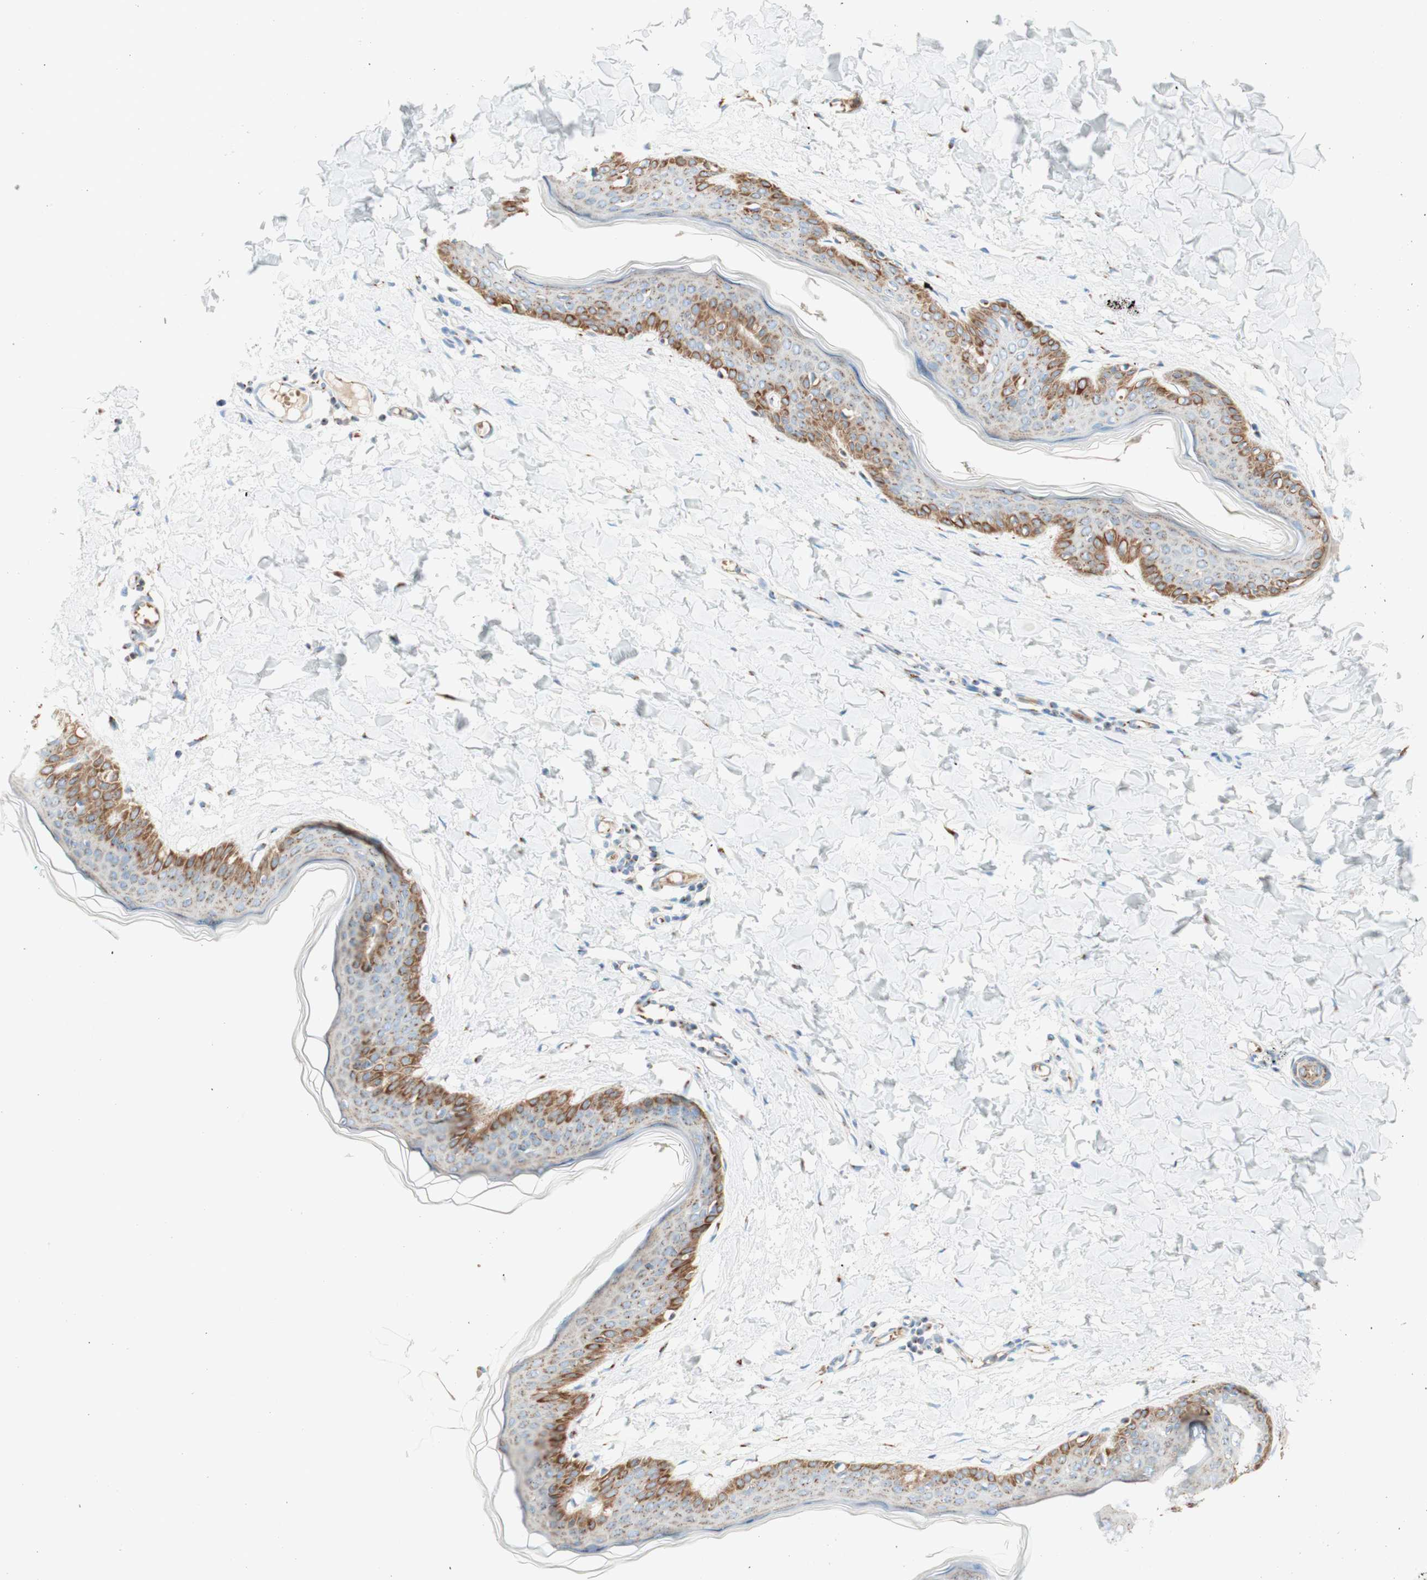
{"staining": {"intensity": "moderate", "quantity": ">75%", "location": "cytoplasmic/membranous"}, "tissue": "skin", "cell_type": "Fibroblasts", "image_type": "normal", "snomed": [{"axis": "morphology", "description": "Normal tissue, NOS"}, {"axis": "topography", "description": "Skin"}], "caption": "The histopathology image reveals immunohistochemical staining of normal skin. There is moderate cytoplasmic/membranous positivity is identified in approximately >75% of fibroblasts.", "gene": "GOLGB1", "patient": {"sex": "female", "age": 17}}